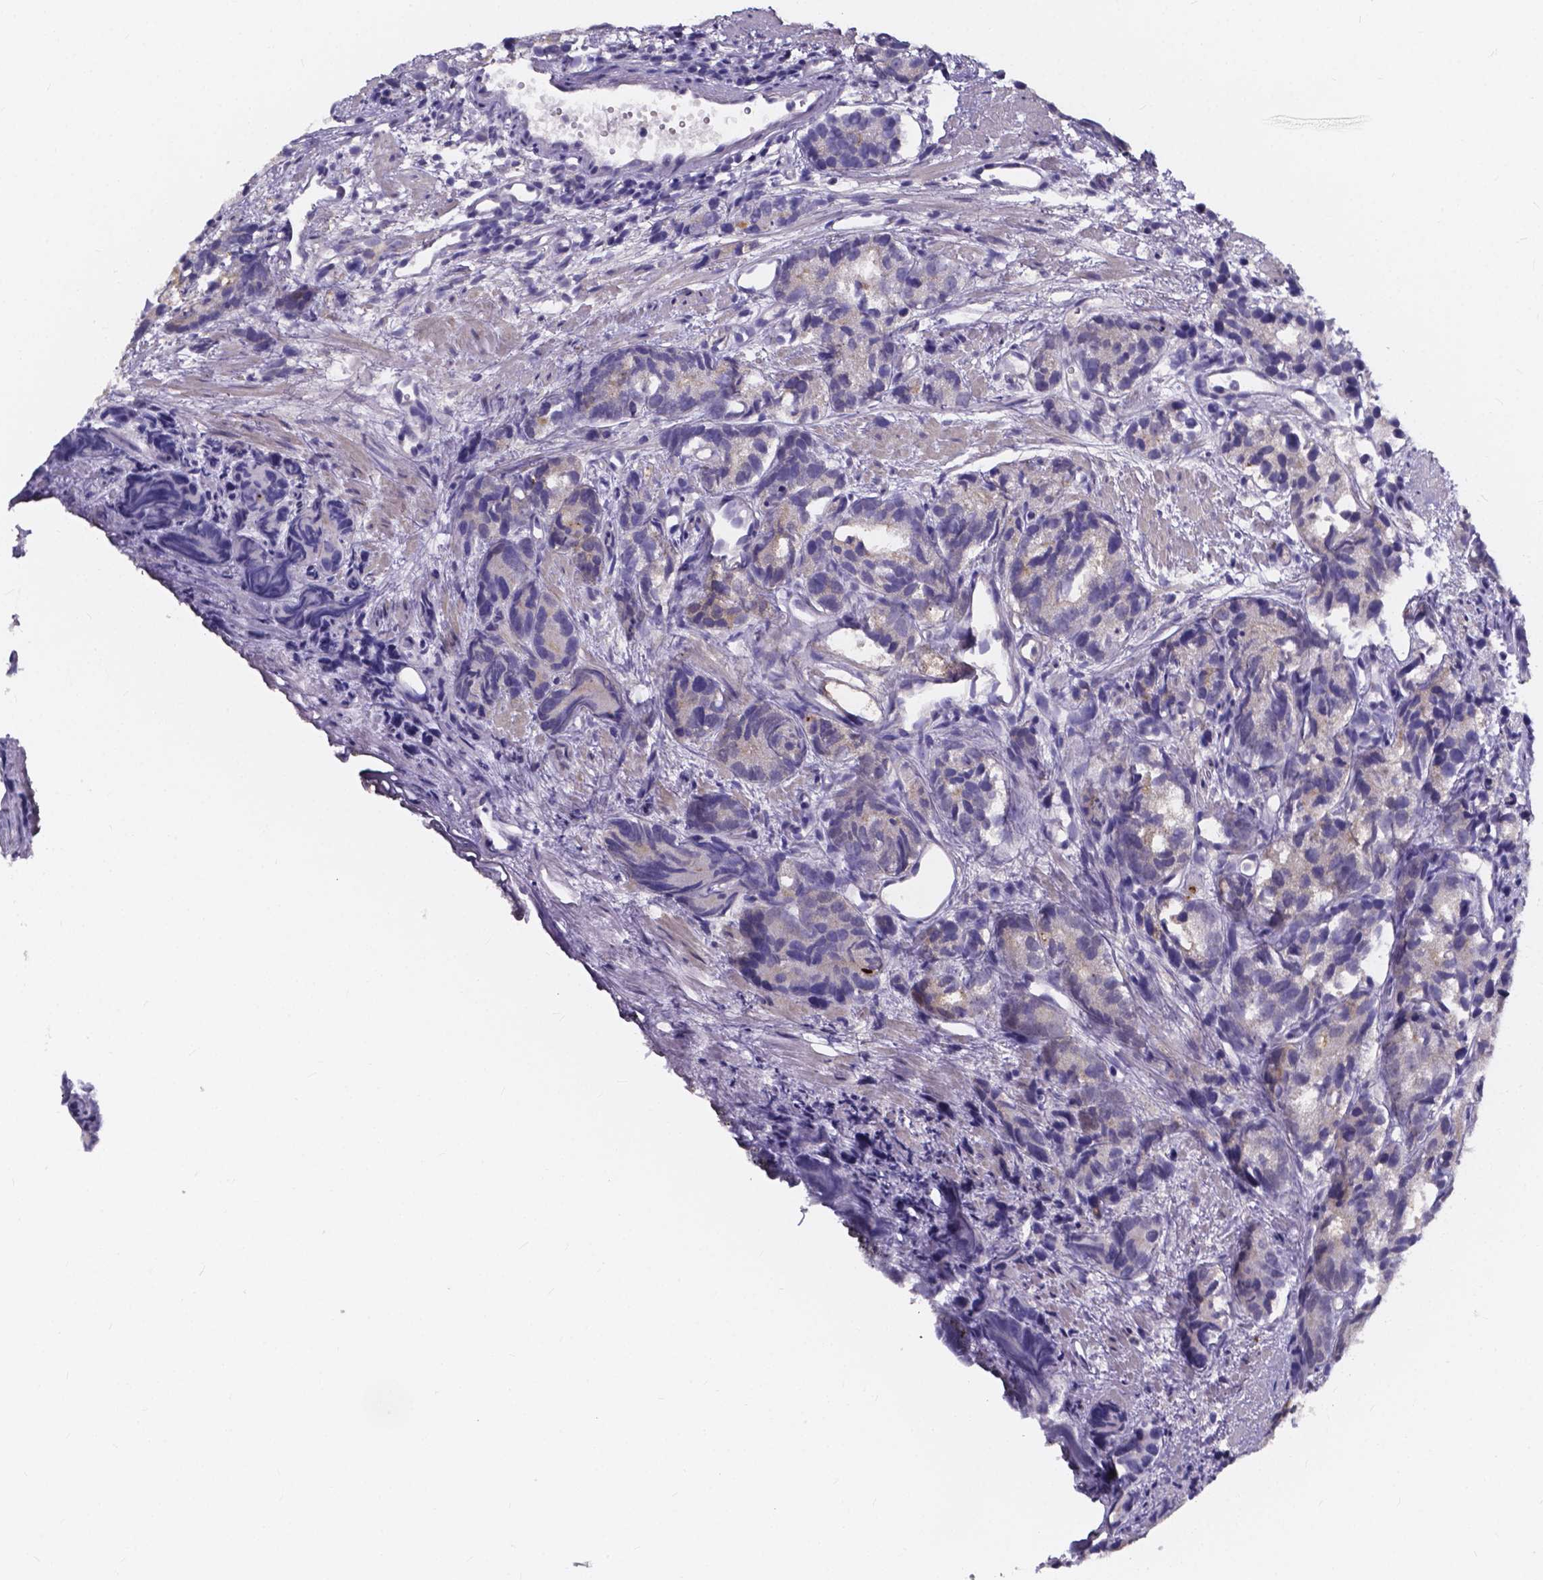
{"staining": {"intensity": "negative", "quantity": "none", "location": "none"}, "tissue": "prostate cancer", "cell_type": "Tumor cells", "image_type": "cancer", "snomed": [{"axis": "morphology", "description": "Adenocarcinoma, High grade"}, {"axis": "topography", "description": "Prostate"}], "caption": "Photomicrograph shows no protein staining in tumor cells of prostate cancer (high-grade adenocarcinoma) tissue.", "gene": "SPOCD1", "patient": {"sex": "male", "age": 77}}